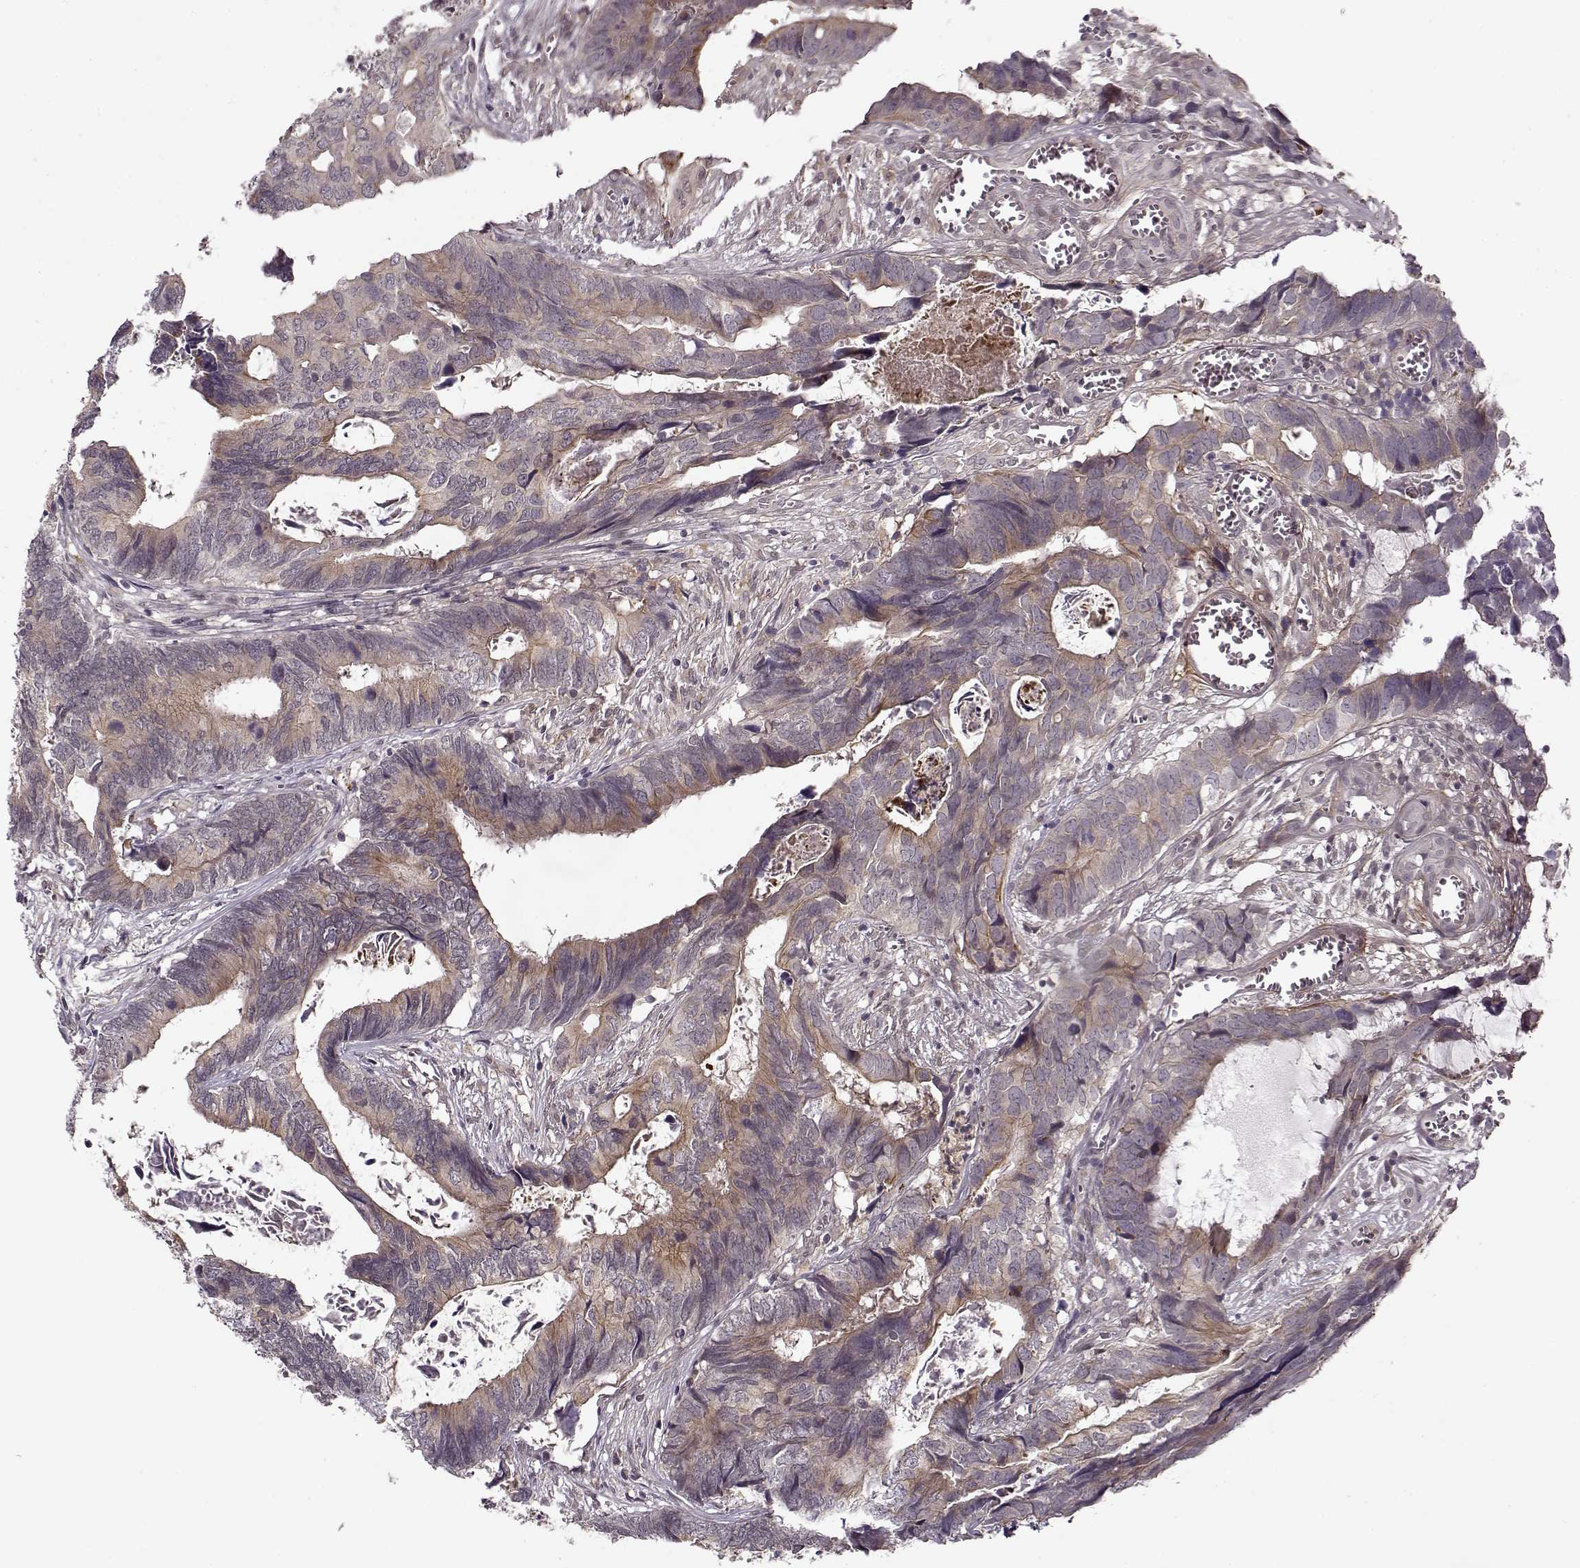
{"staining": {"intensity": "moderate", "quantity": "<25%", "location": "cytoplasmic/membranous"}, "tissue": "colorectal cancer", "cell_type": "Tumor cells", "image_type": "cancer", "snomed": [{"axis": "morphology", "description": "Adenocarcinoma, NOS"}, {"axis": "topography", "description": "Colon"}], "caption": "There is low levels of moderate cytoplasmic/membranous expression in tumor cells of colorectal adenocarcinoma, as demonstrated by immunohistochemical staining (brown color).", "gene": "DENND4B", "patient": {"sex": "female", "age": 82}}